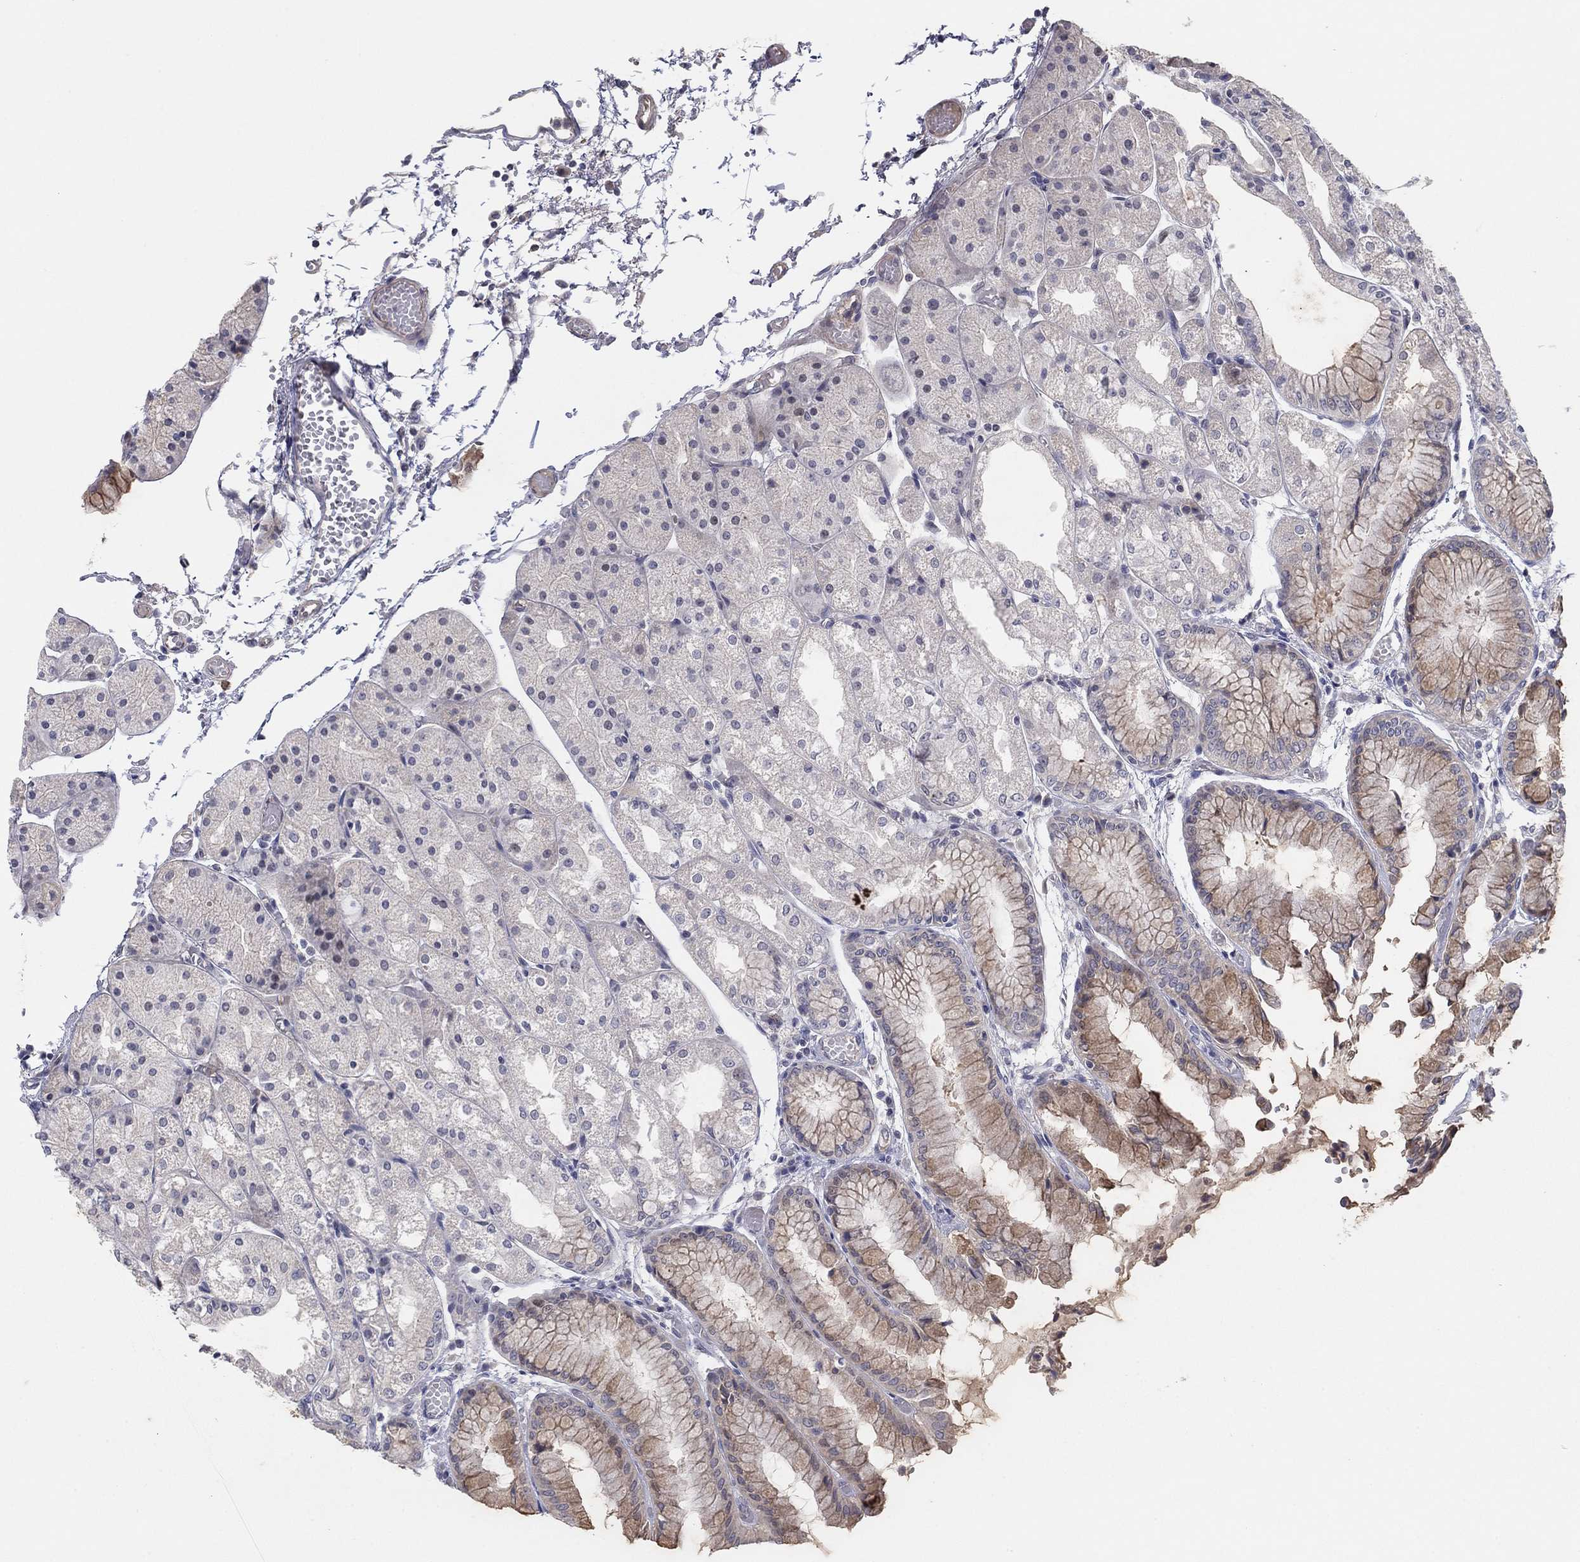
{"staining": {"intensity": "moderate", "quantity": "<25%", "location": "cytoplasmic/membranous"}, "tissue": "stomach", "cell_type": "Glandular cells", "image_type": "normal", "snomed": [{"axis": "morphology", "description": "Normal tissue, NOS"}, {"axis": "topography", "description": "Stomach, upper"}], "caption": "A low amount of moderate cytoplasmic/membranous staining is appreciated in about <25% of glandular cells in benign stomach. The staining was performed using DAB, with brown indicating positive protein expression. Nuclei are stained blue with hematoxylin.", "gene": "AMN1", "patient": {"sex": "male", "age": 72}}